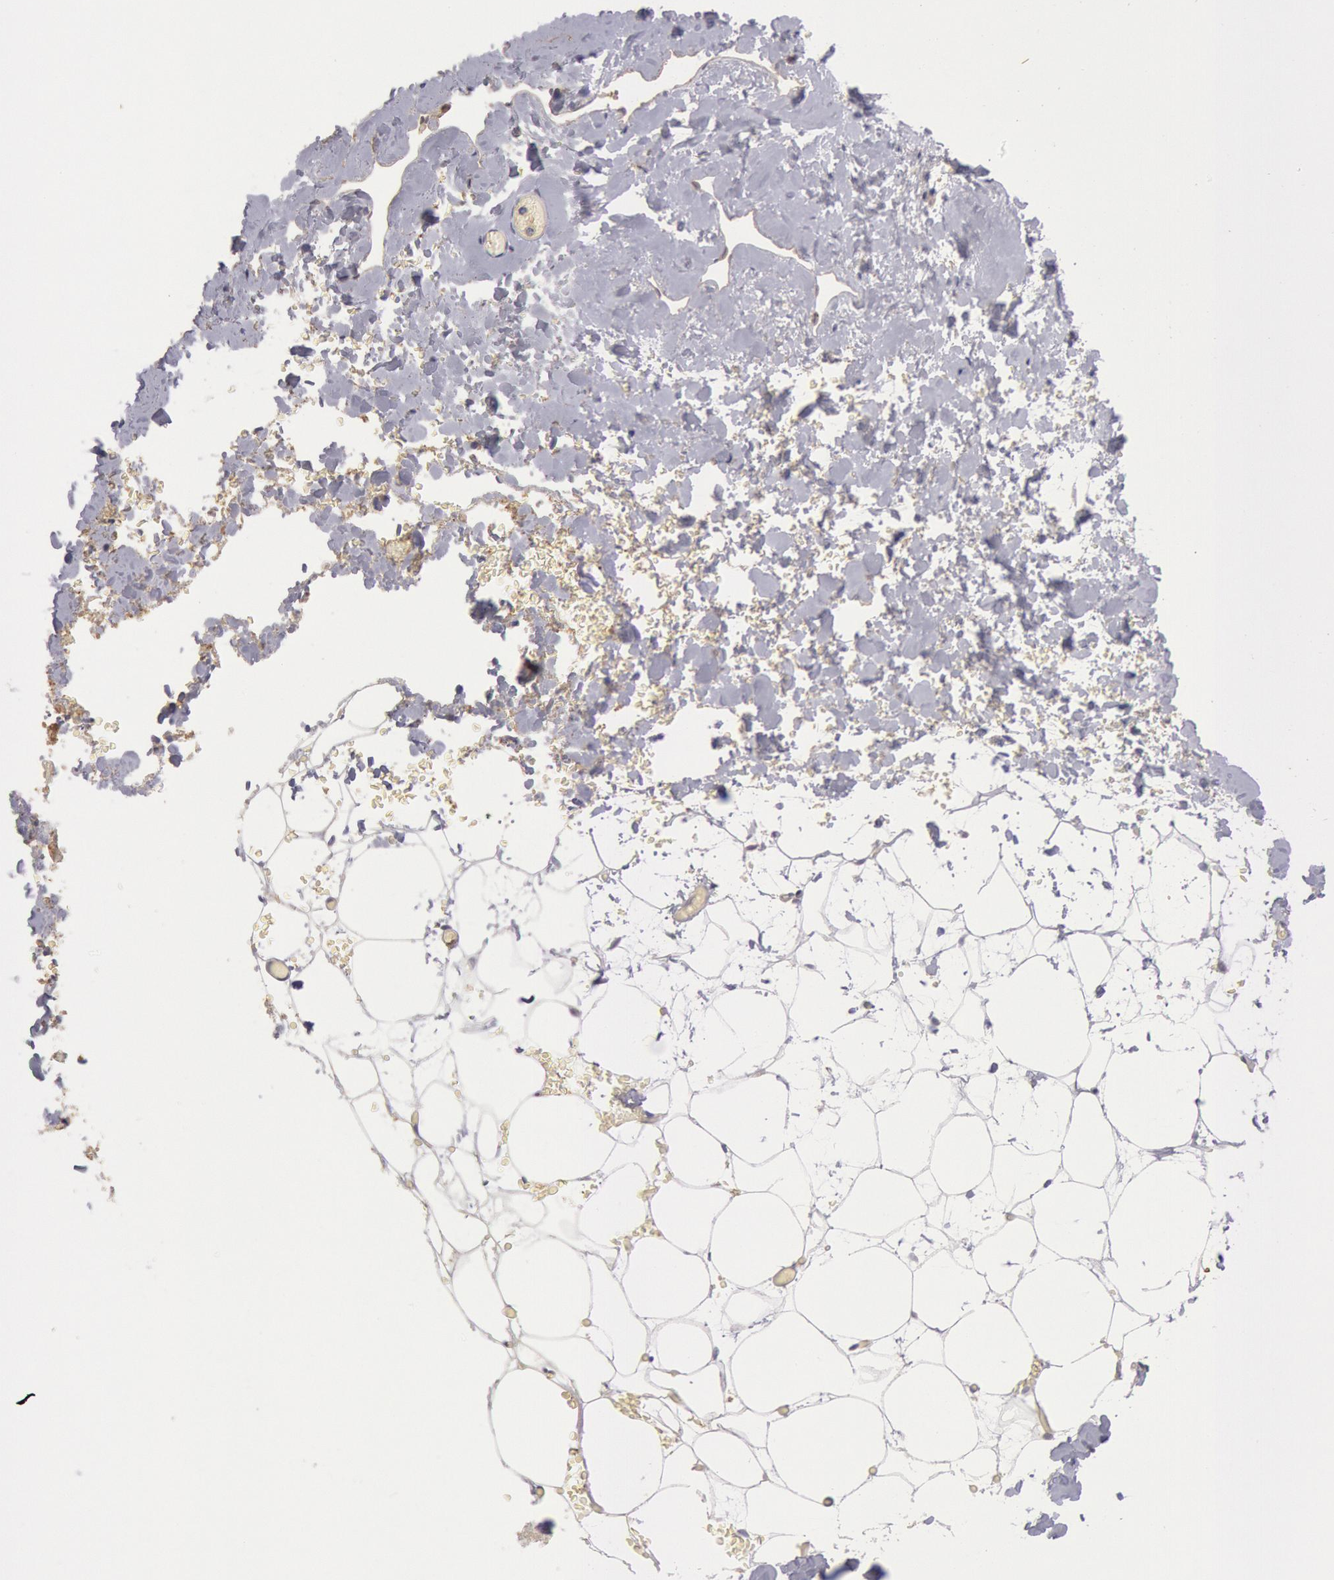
{"staining": {"intensity": "negative", "quantity": "none", "location": "none"}, "tissue": "breast", "cell_type": "Adipocytes", "image_type": "normal", "snomed": [{"axis": "morphology", "description": "Normal tissue, NOS"}, {"axis": "topography", "description": "Breast"}], "caption": "Protein analysis of benign breast exhibits no significant staining in adipocytes.", "gene": "PLA2G6", "patient": {"sex": "female", "age": 75}}